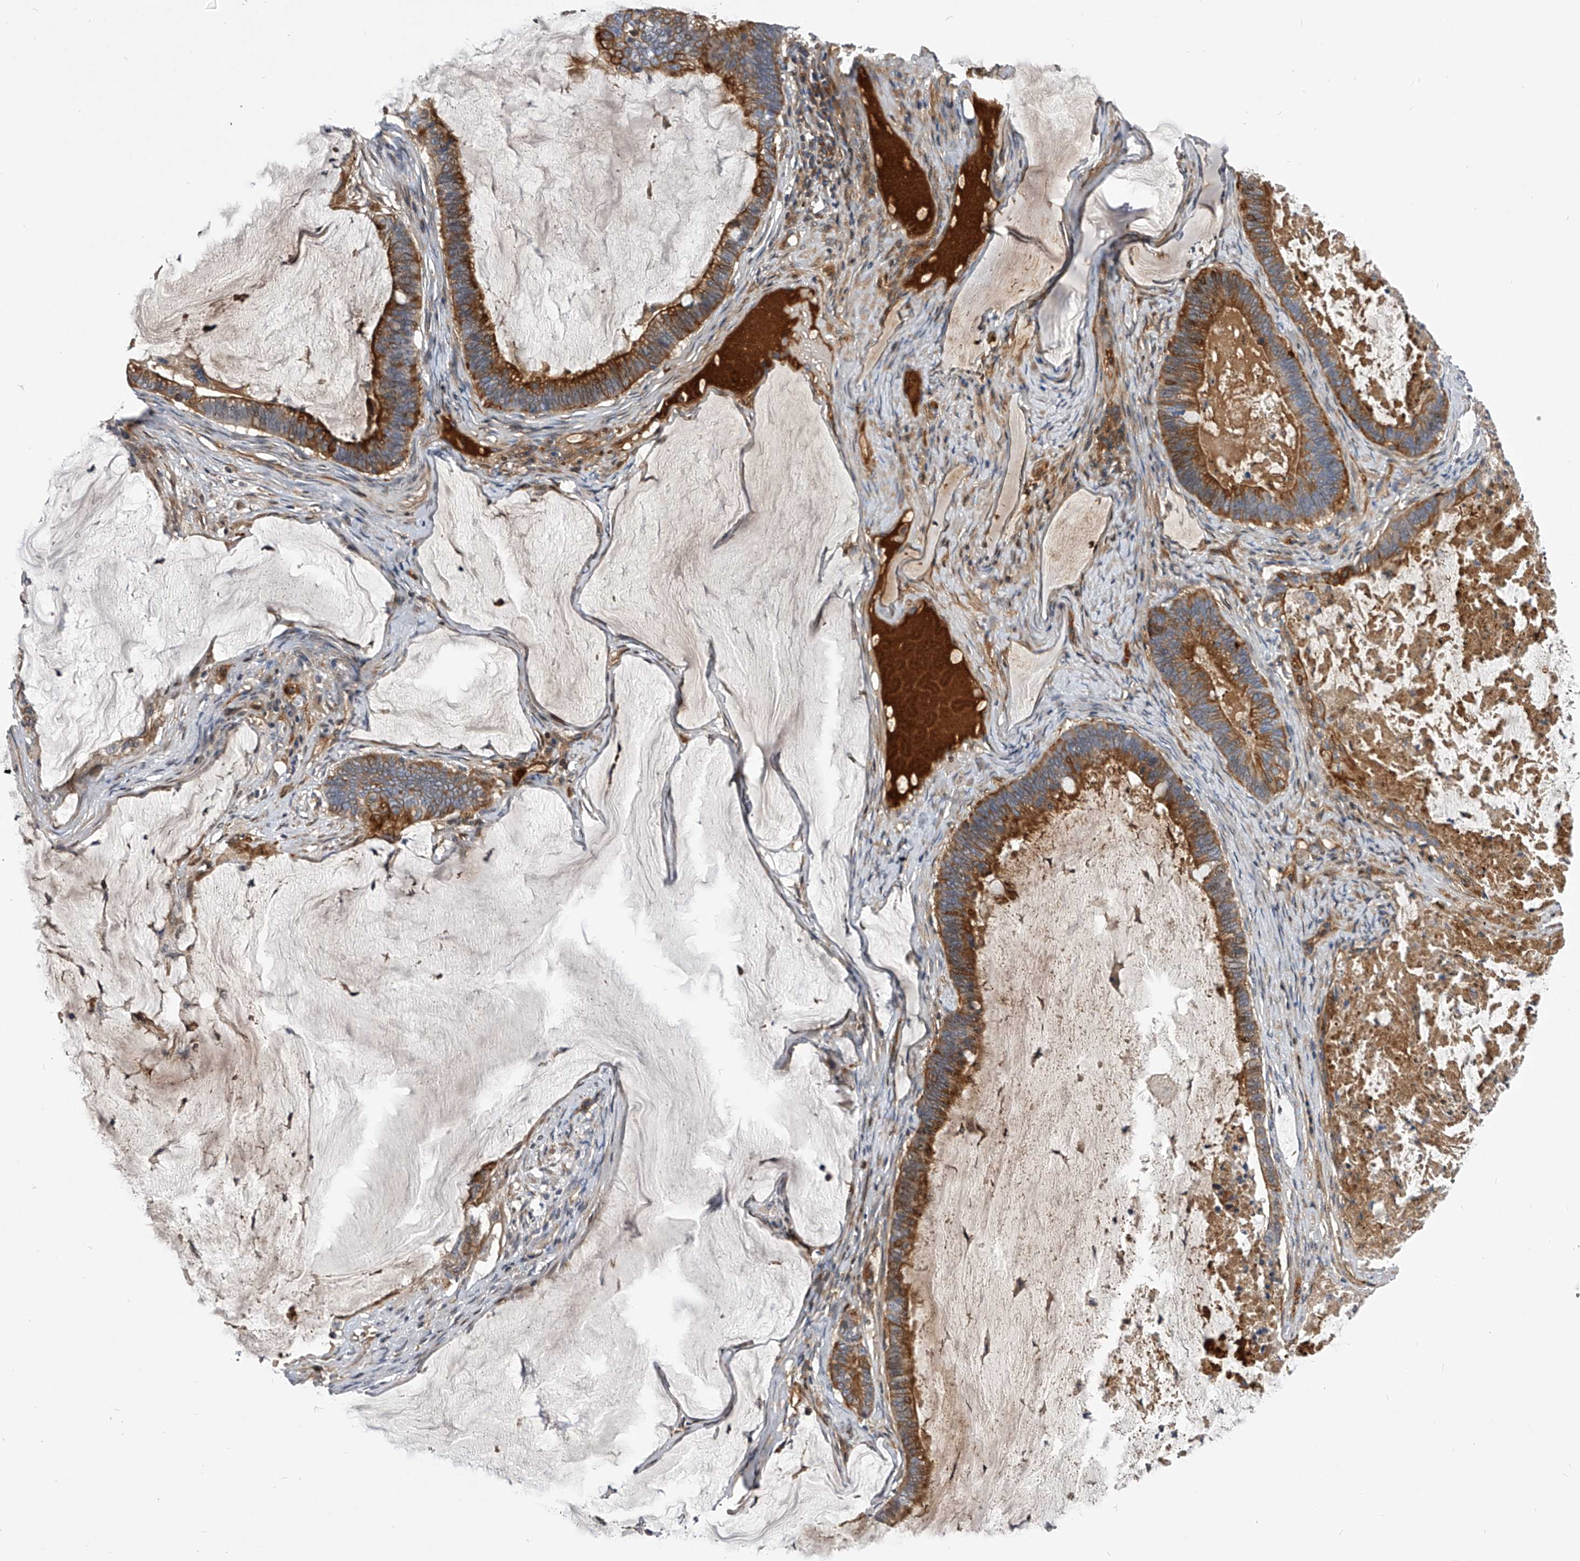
{"staining": {"intensity": "moderate", "quantity": "25%-75%", "location": "cytoplasmic/membranous"}, "tissue": "ovarian cancer", "cell_type": "Tumor cells", "image_type": "cancer", "snomed": [{"axis": "morphology", "description": "Cystadenocarcinoma, mucinous, NOS"}, {"axis": "topography", "description": "Ovary"}], "caption": "Tumor cells show medium levels of moderate cytoplasmic/membranous staining in approximately 25%-75% of cells in ovarian cancer (mucinous cystadenocarcinoma).", "gene": "MDN1", "patient": {"sex": "female", "age": 61}}